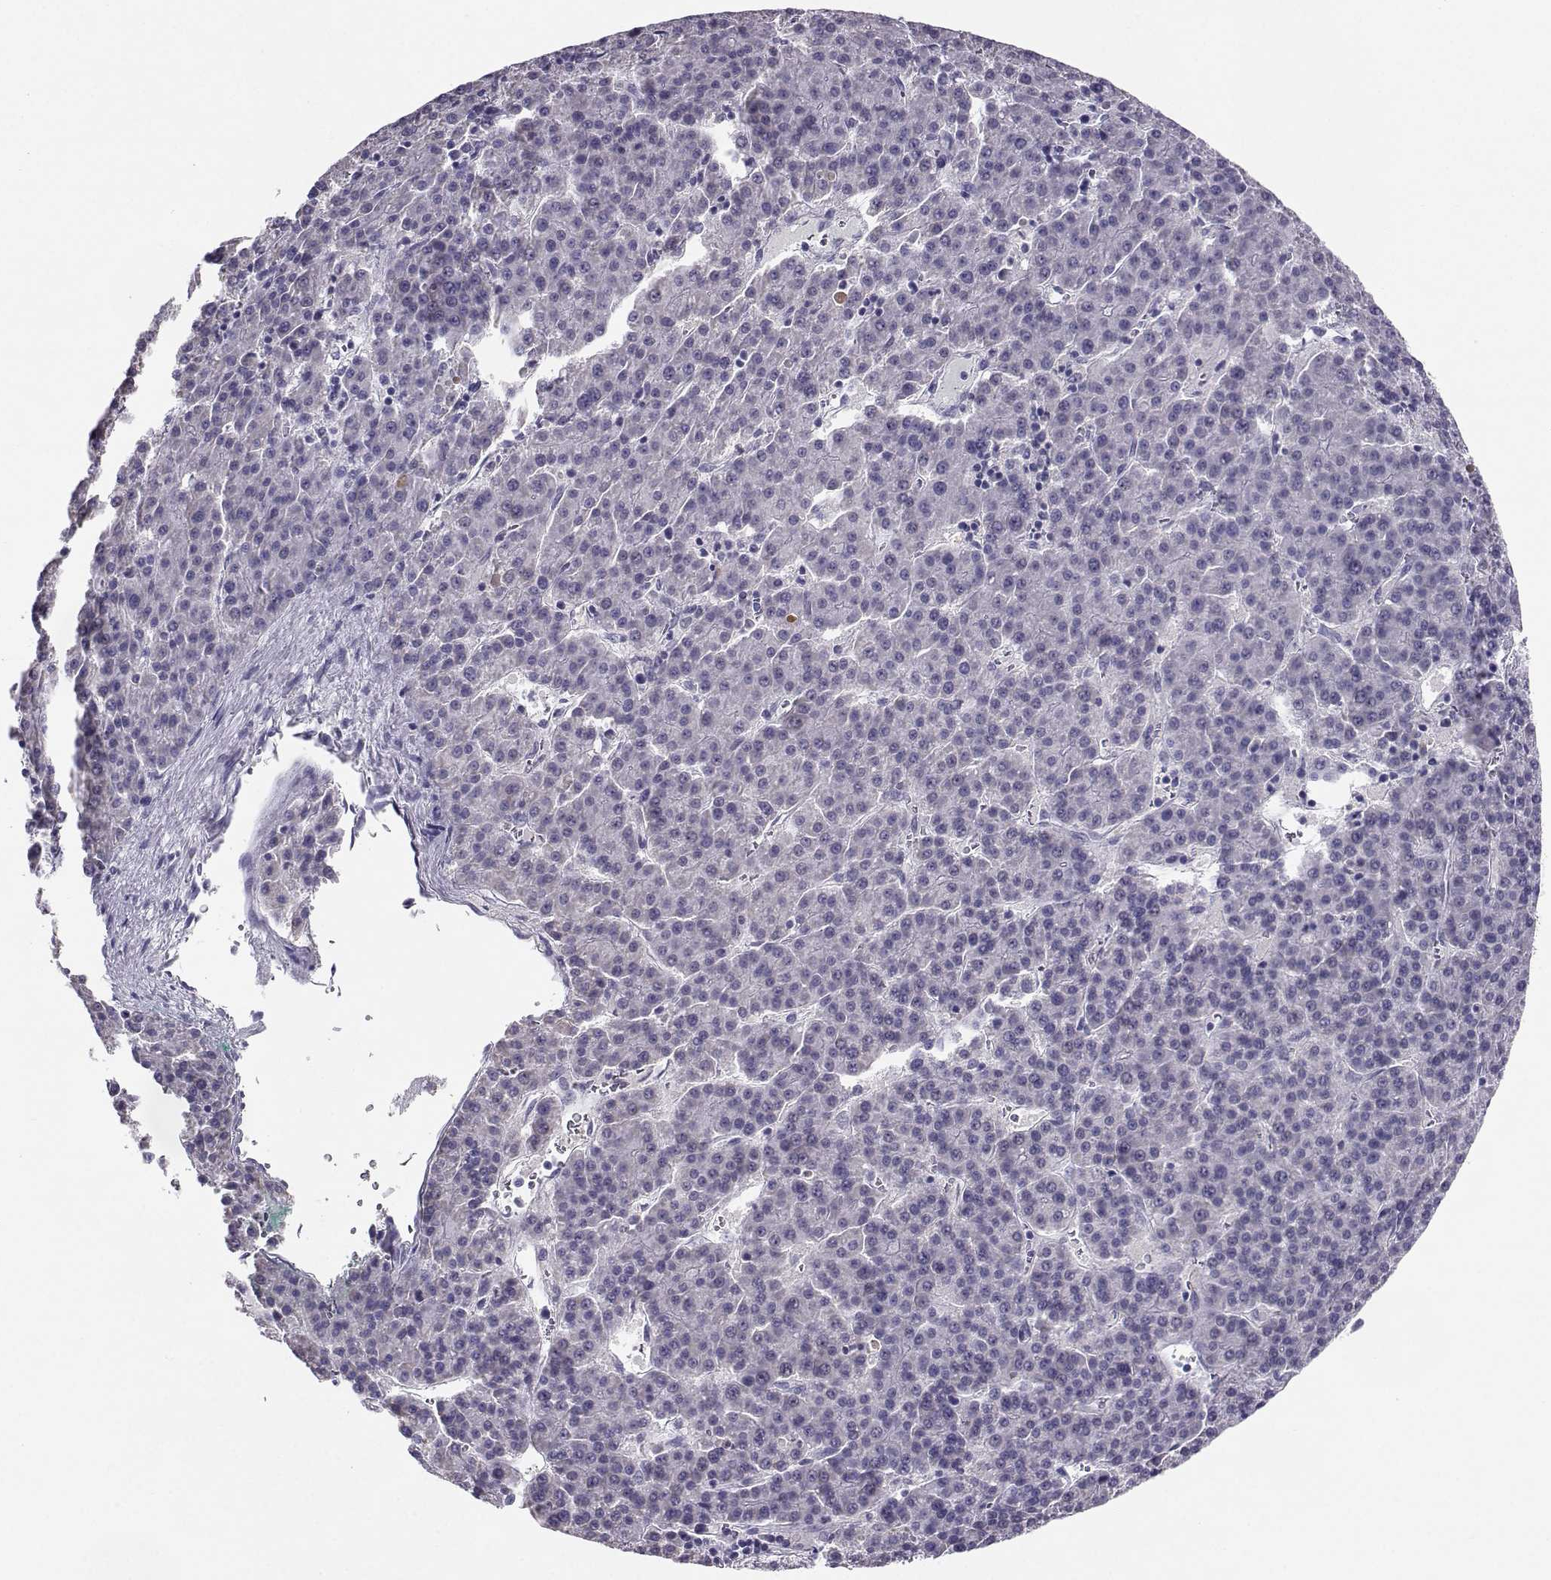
{"staining": {"intensity": "negative", "quantity": "none", "location": "none"}, "tissue": "liver cancer", "cell_type": "Tumor cells", "image_type": "cancer", "snomed": [{"axis": "morphology", "description": "Carcinoma, Hepatocellular, NOS"}, {"axis": "topography", "description": "Liver"}], "caption": "The micrograph exhibits no significant positivity in tumor cells of liver cancer. Brightfield microscopy of immunohistochemistry (IHC) stained with DAB (3,3'-diaminobenzidine) (brown) and hematoxylin (blue), captured at high magnification.", "gene": "PGK1", "patient": {"sex": "female", "age": 58}}